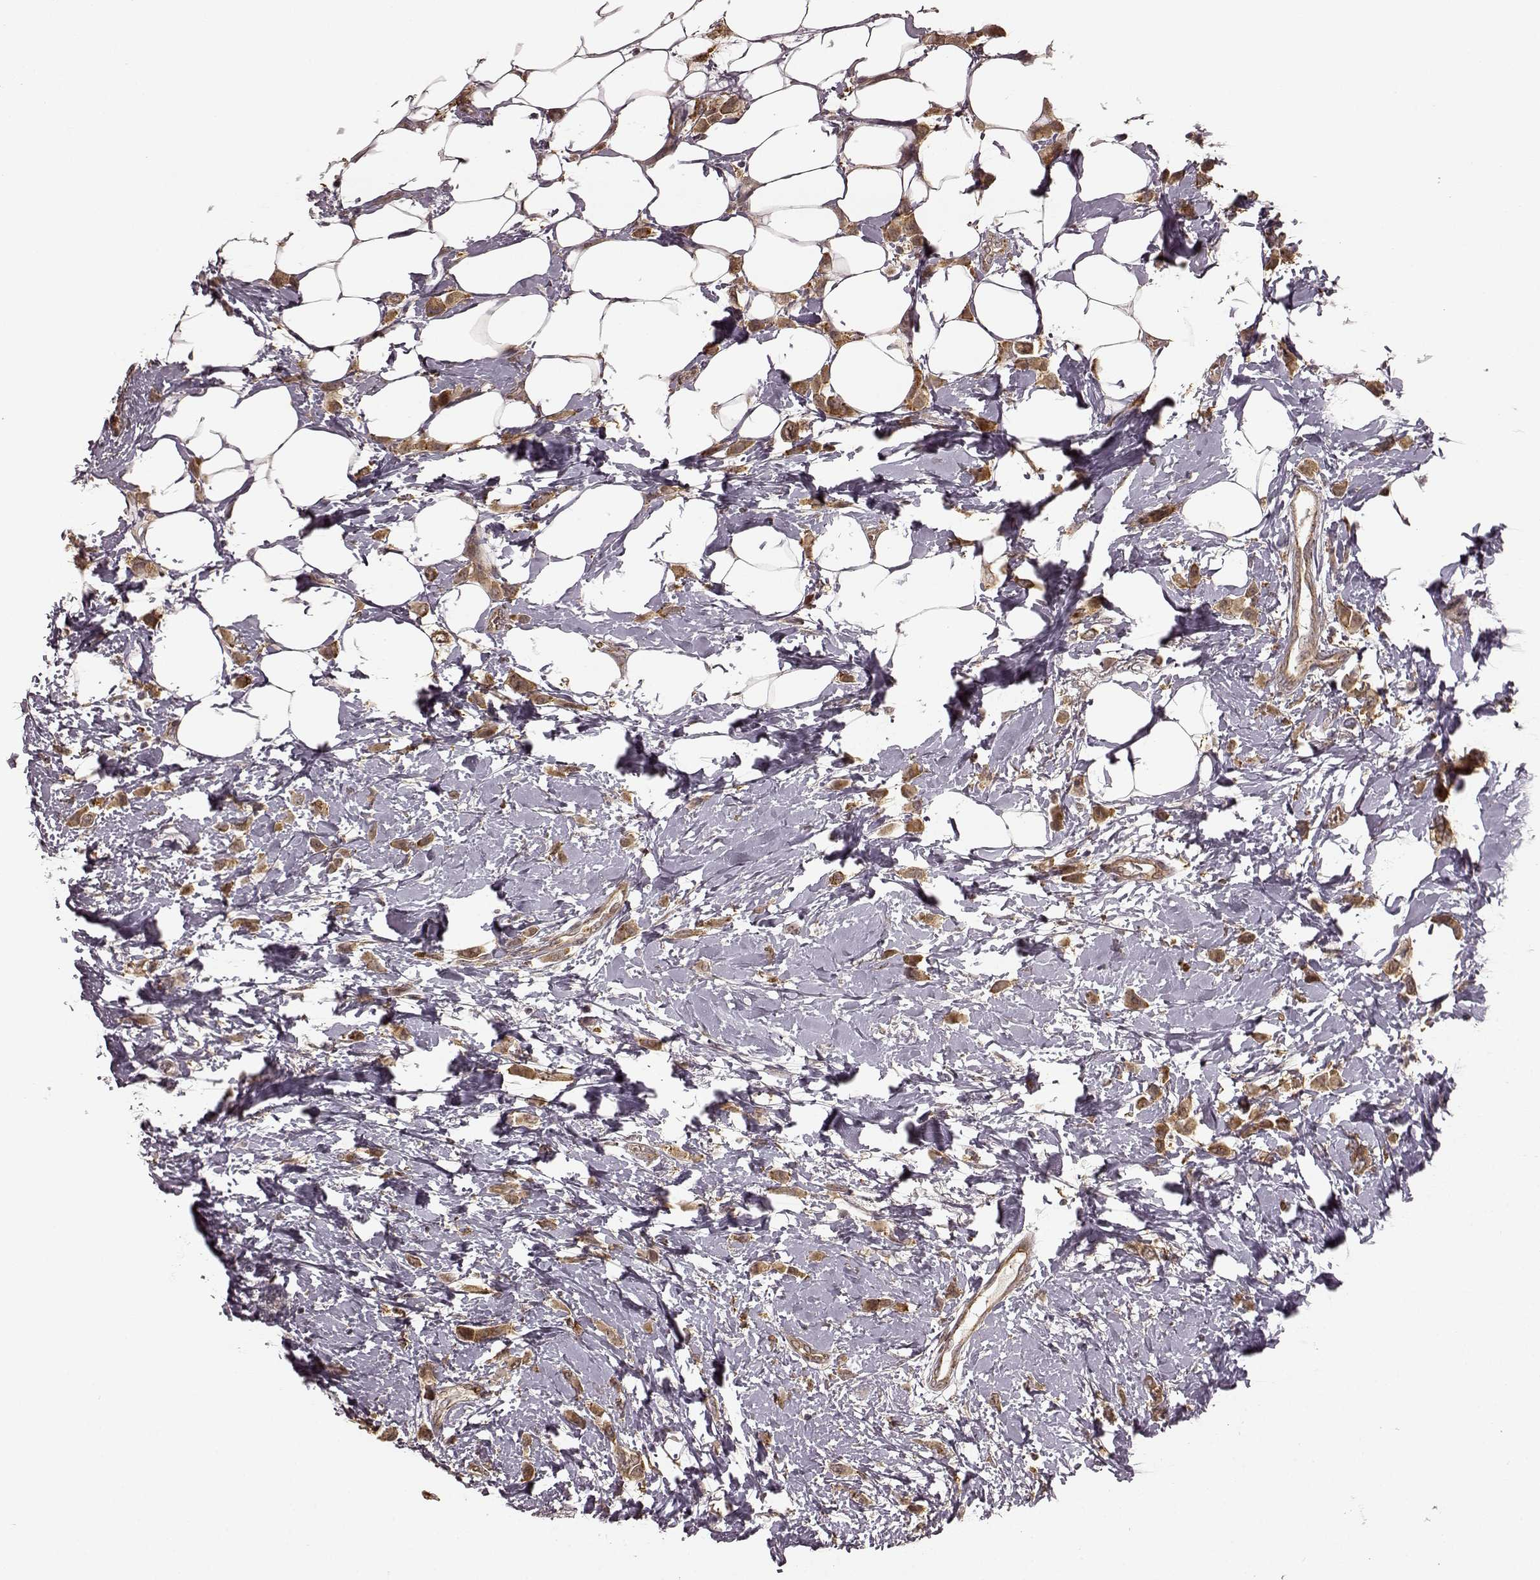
{"staining": {"intensity": "moderate", "quantity": ">75%", "location": "cytoplasmic/membranous"}, "tissue": "breast cancer", "cell_type": "Tumor cells", "image_type": "cancer", "snomed": [{"axis": "morphology", "description": "Lobular carcinoma"}, {"axis": "topography", "description": "Breast"}], "caption": "Tumor cells exhibit moderate cytoplasmic/membranous positivity in about >75% of cells in lobular carcinoma (breast). (Brightfield microscopy of DAB IHC at high magnification).", "gene": "SLC12A9", "patient": {"sex": "female", "age": 66}}